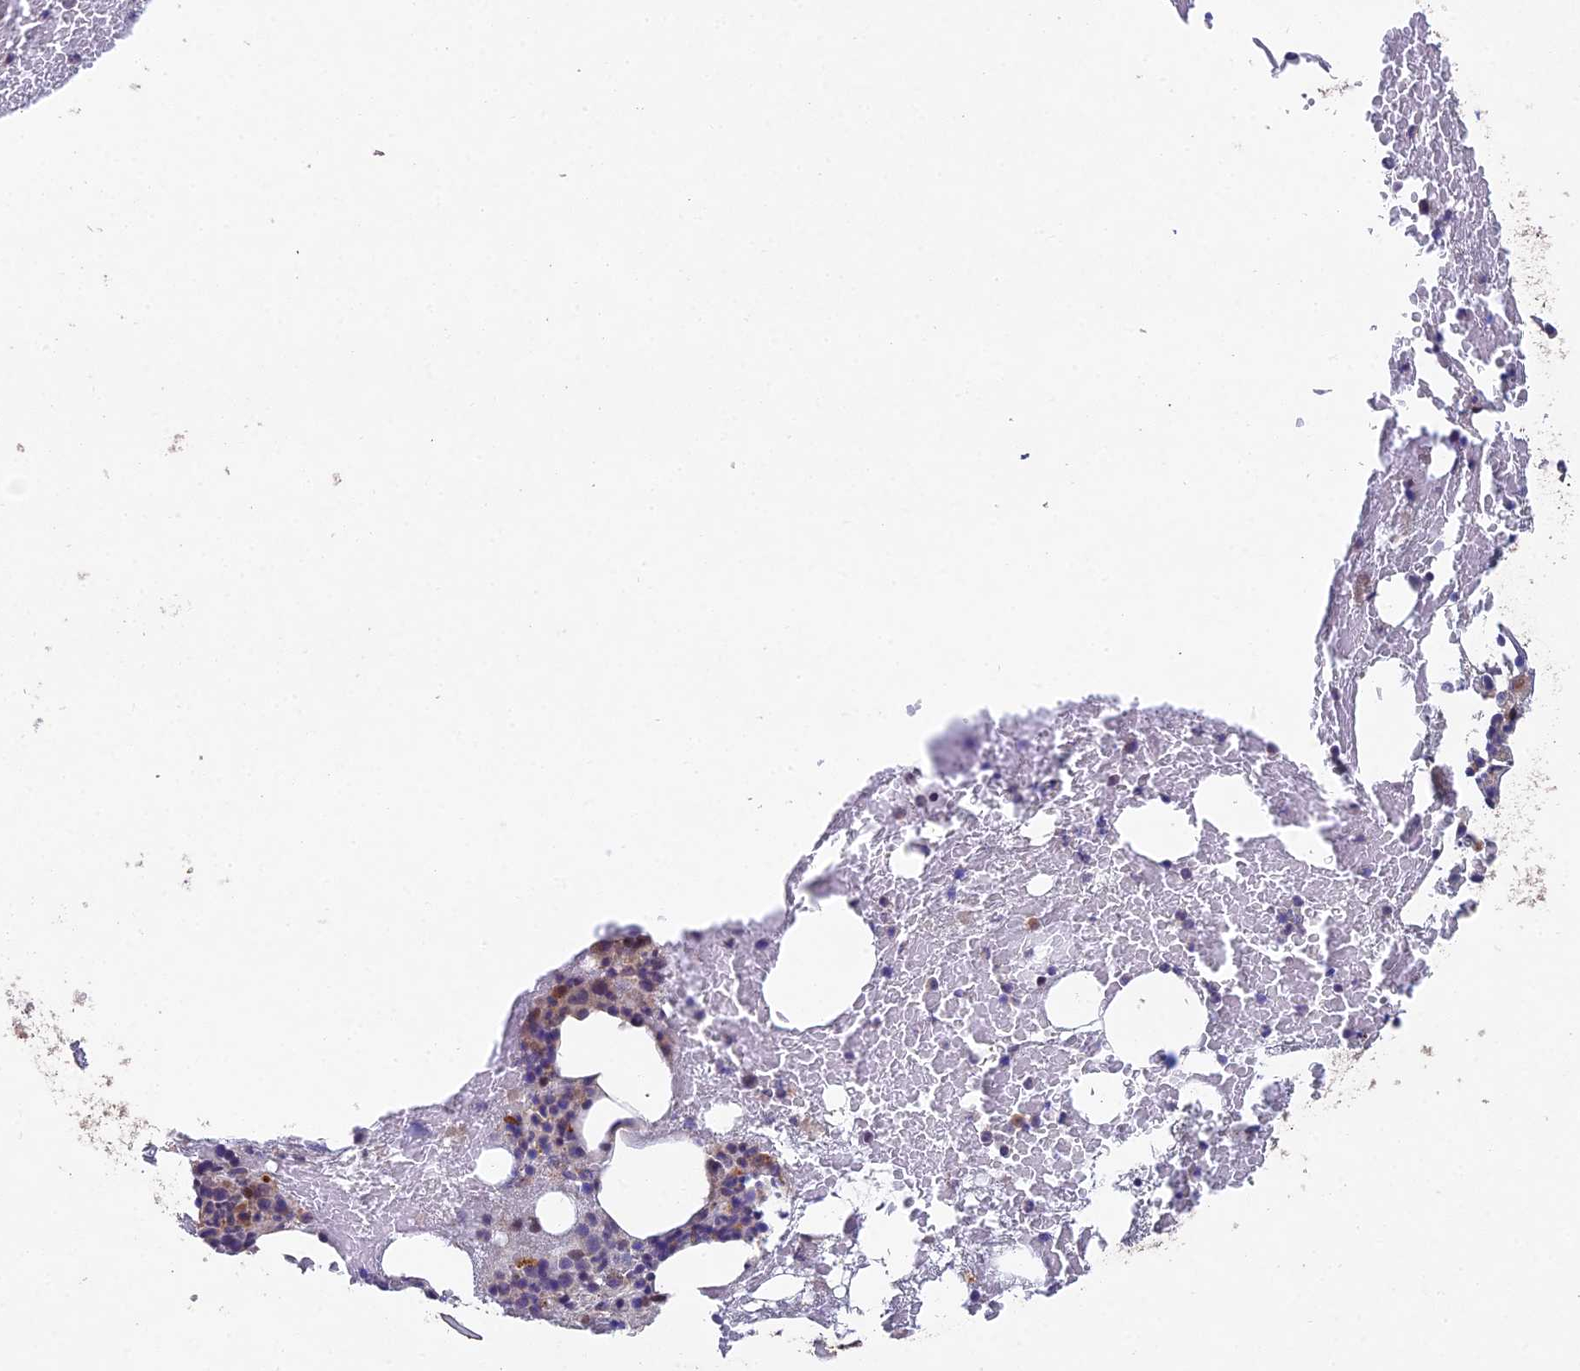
{"staining": {"intensity": "moderate", "quantity": "<25%", "location": "cytoplasmic/membranous"}, "tissue": "bone marrow", "cell_type": "Hematopoietic cells", "image_type": "normal", "snomed": [{"axis": "morphology", "description": "Normal tissue, NOS"}, {"axis": "topography", "description": "Bone marrow"}], "caption": "Immunohistochemical staining of normal human bone marrow exhibits <25% levels of moderate cytoplasmic/membranous protein expression in about <25% of hematopoietic cells.", "gene": "NSMCE1", "patient": {"sex": "male", "age": 72}}